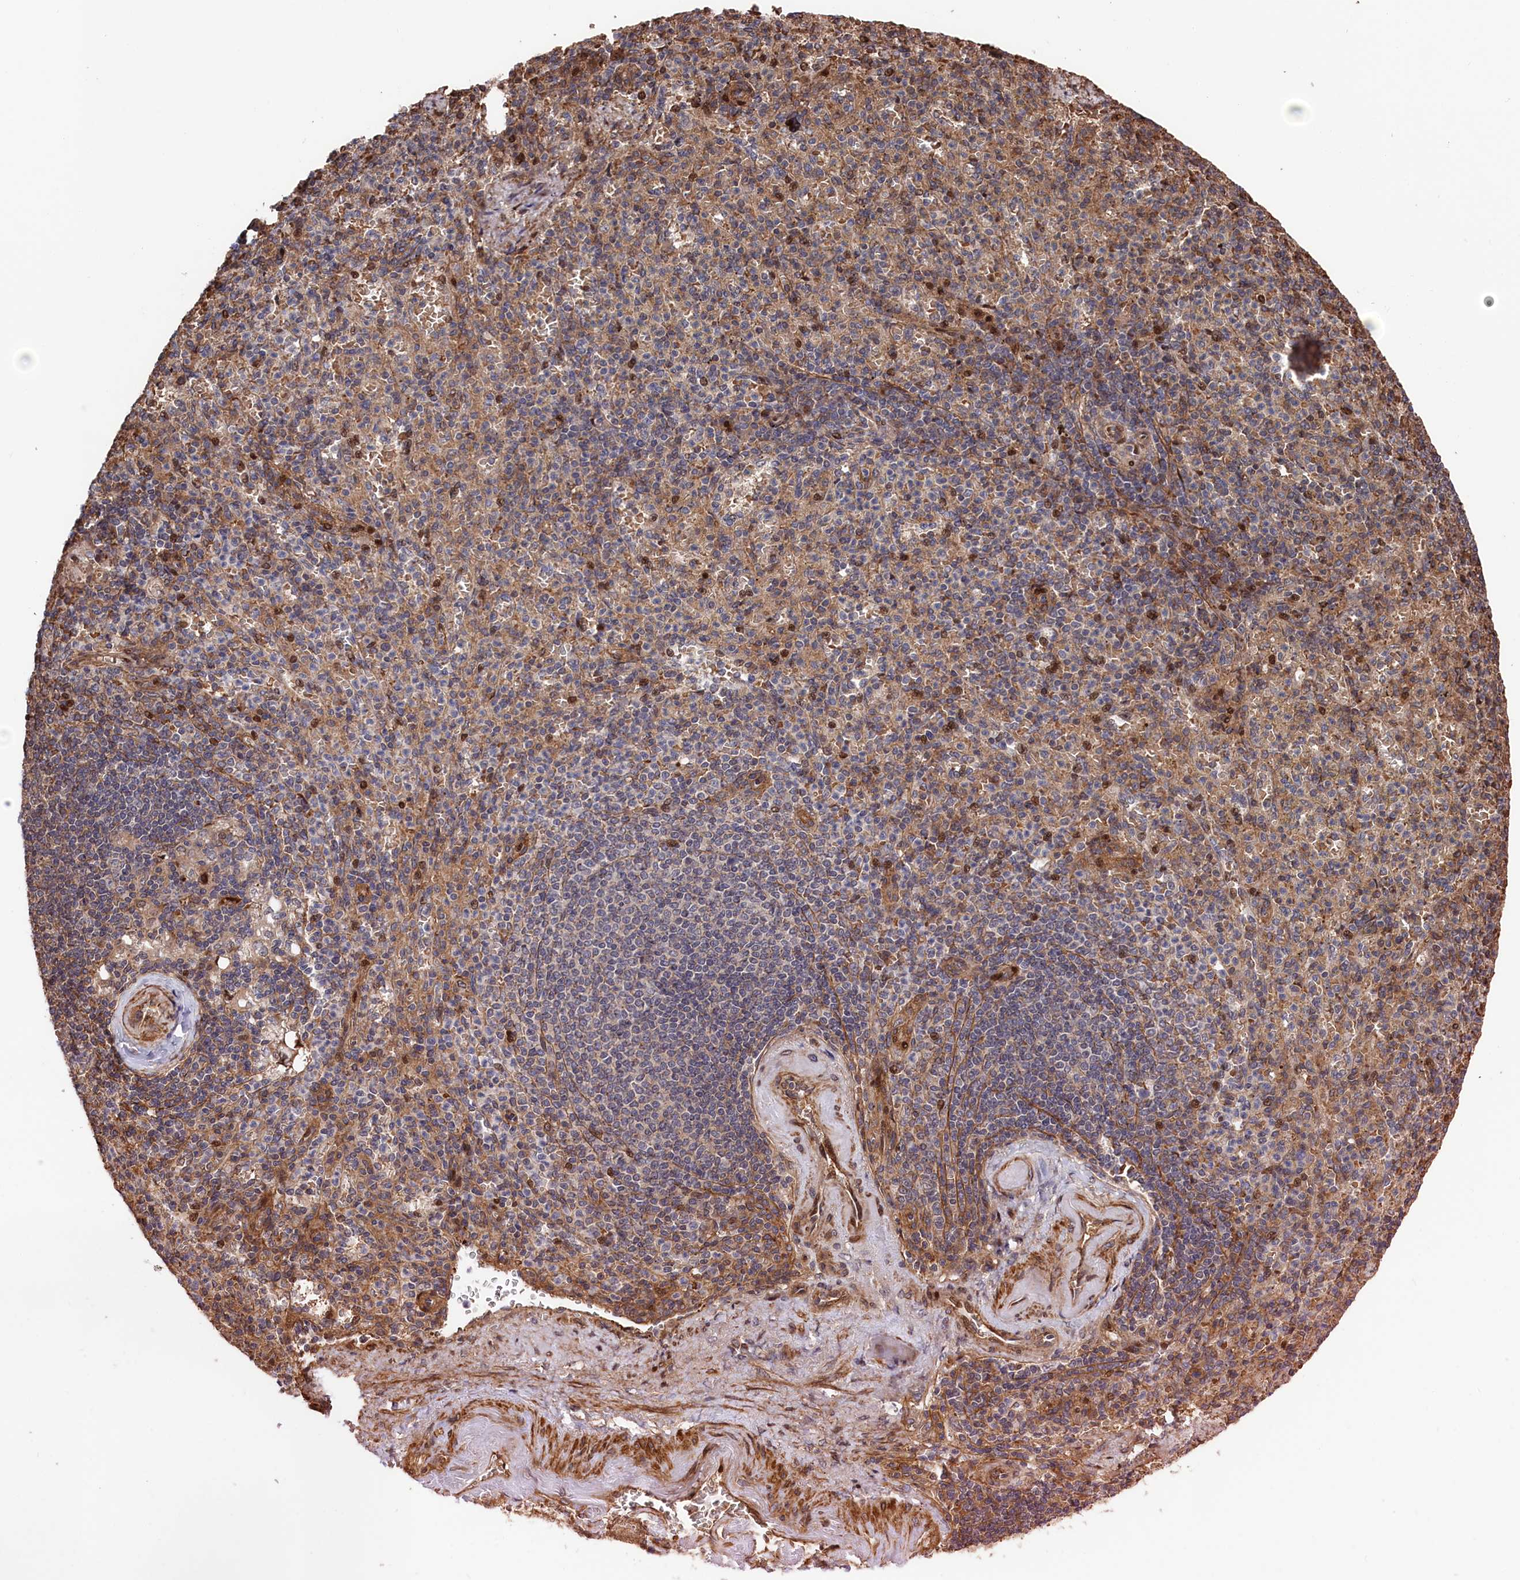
{"staining": {"intensity": "moderate", "quantity": "<25%", "location": "cytoplasmic/membranous"}, "tissue": "spleen", "cell_type": "Cells in red pulp", "image_type": "normal", "snomed": [{"axis": "morphology", "description": "Normal tissue, NOS"}, {"axis": "topography", "description": "Spleen"}], "caption": "Protein expression analysis of unremarkable human spleen reveals moderate cytoplasmic/membranous expression in about <25% of cells in red pulp.", "gene": "TNKS1BP1", "patient": {"sex": "female", "age": 74}}